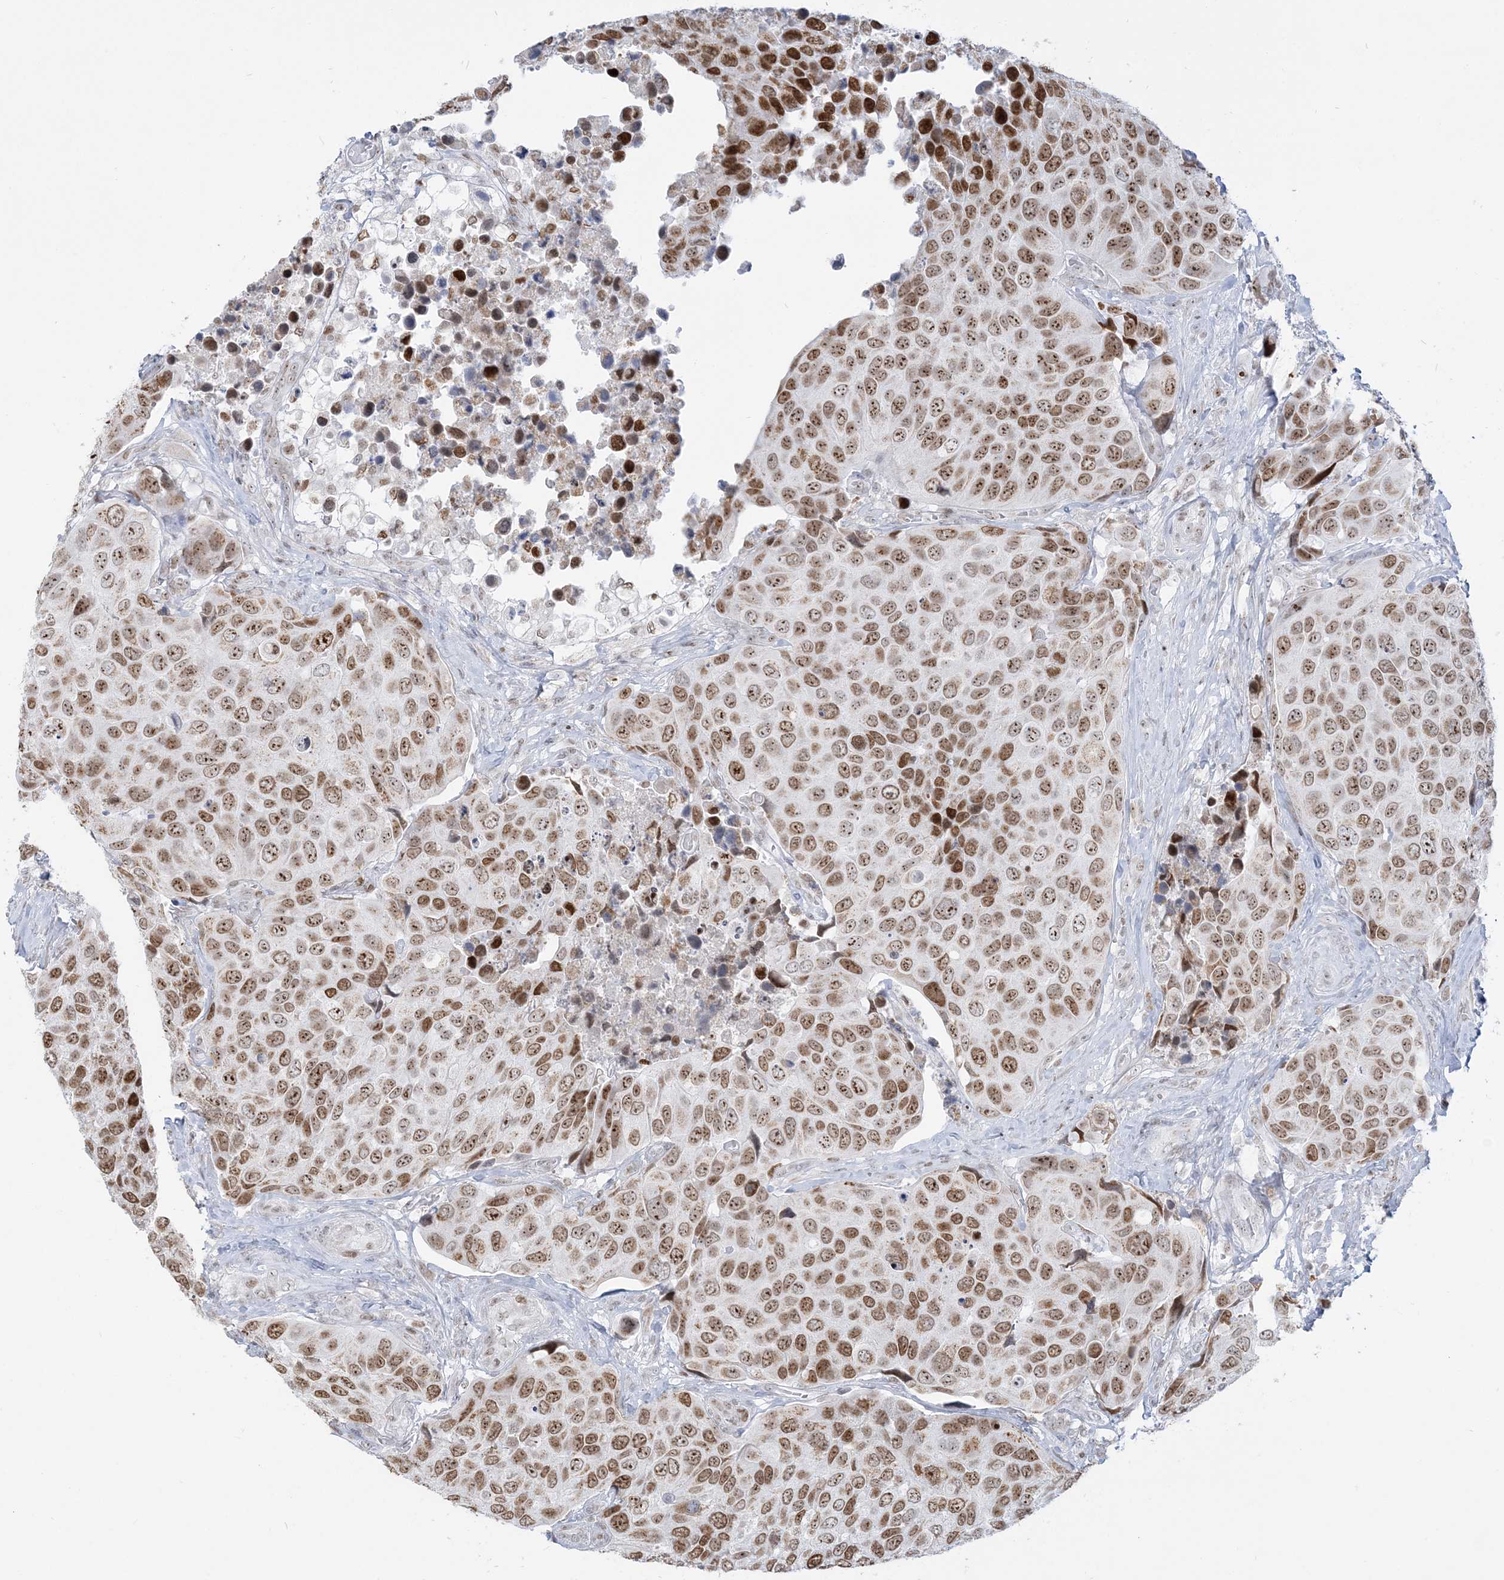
{"staining": {"intensity": "moderate", "quantity": ">75%", "location": "nuclear"}, "tissue": "urothelial cancer", "cell_type": "Tumor cells", "image_type": "cancer", "snomed": [{"axis": "morphology", "description": "Urothelial carcinoma, High grade"}, {"axis": "topography", "description": "Urinary bladder"}], "caption": "Immunohistochemistry image of human urothelial carcinoma (high-grade) stained for a protein (brown), which demonstrates medium levels of moderate nuclear expression in approximately >75% of tumor cells.", "gene": "DDX21", "patient": {"sex": "male", "age": 74}}